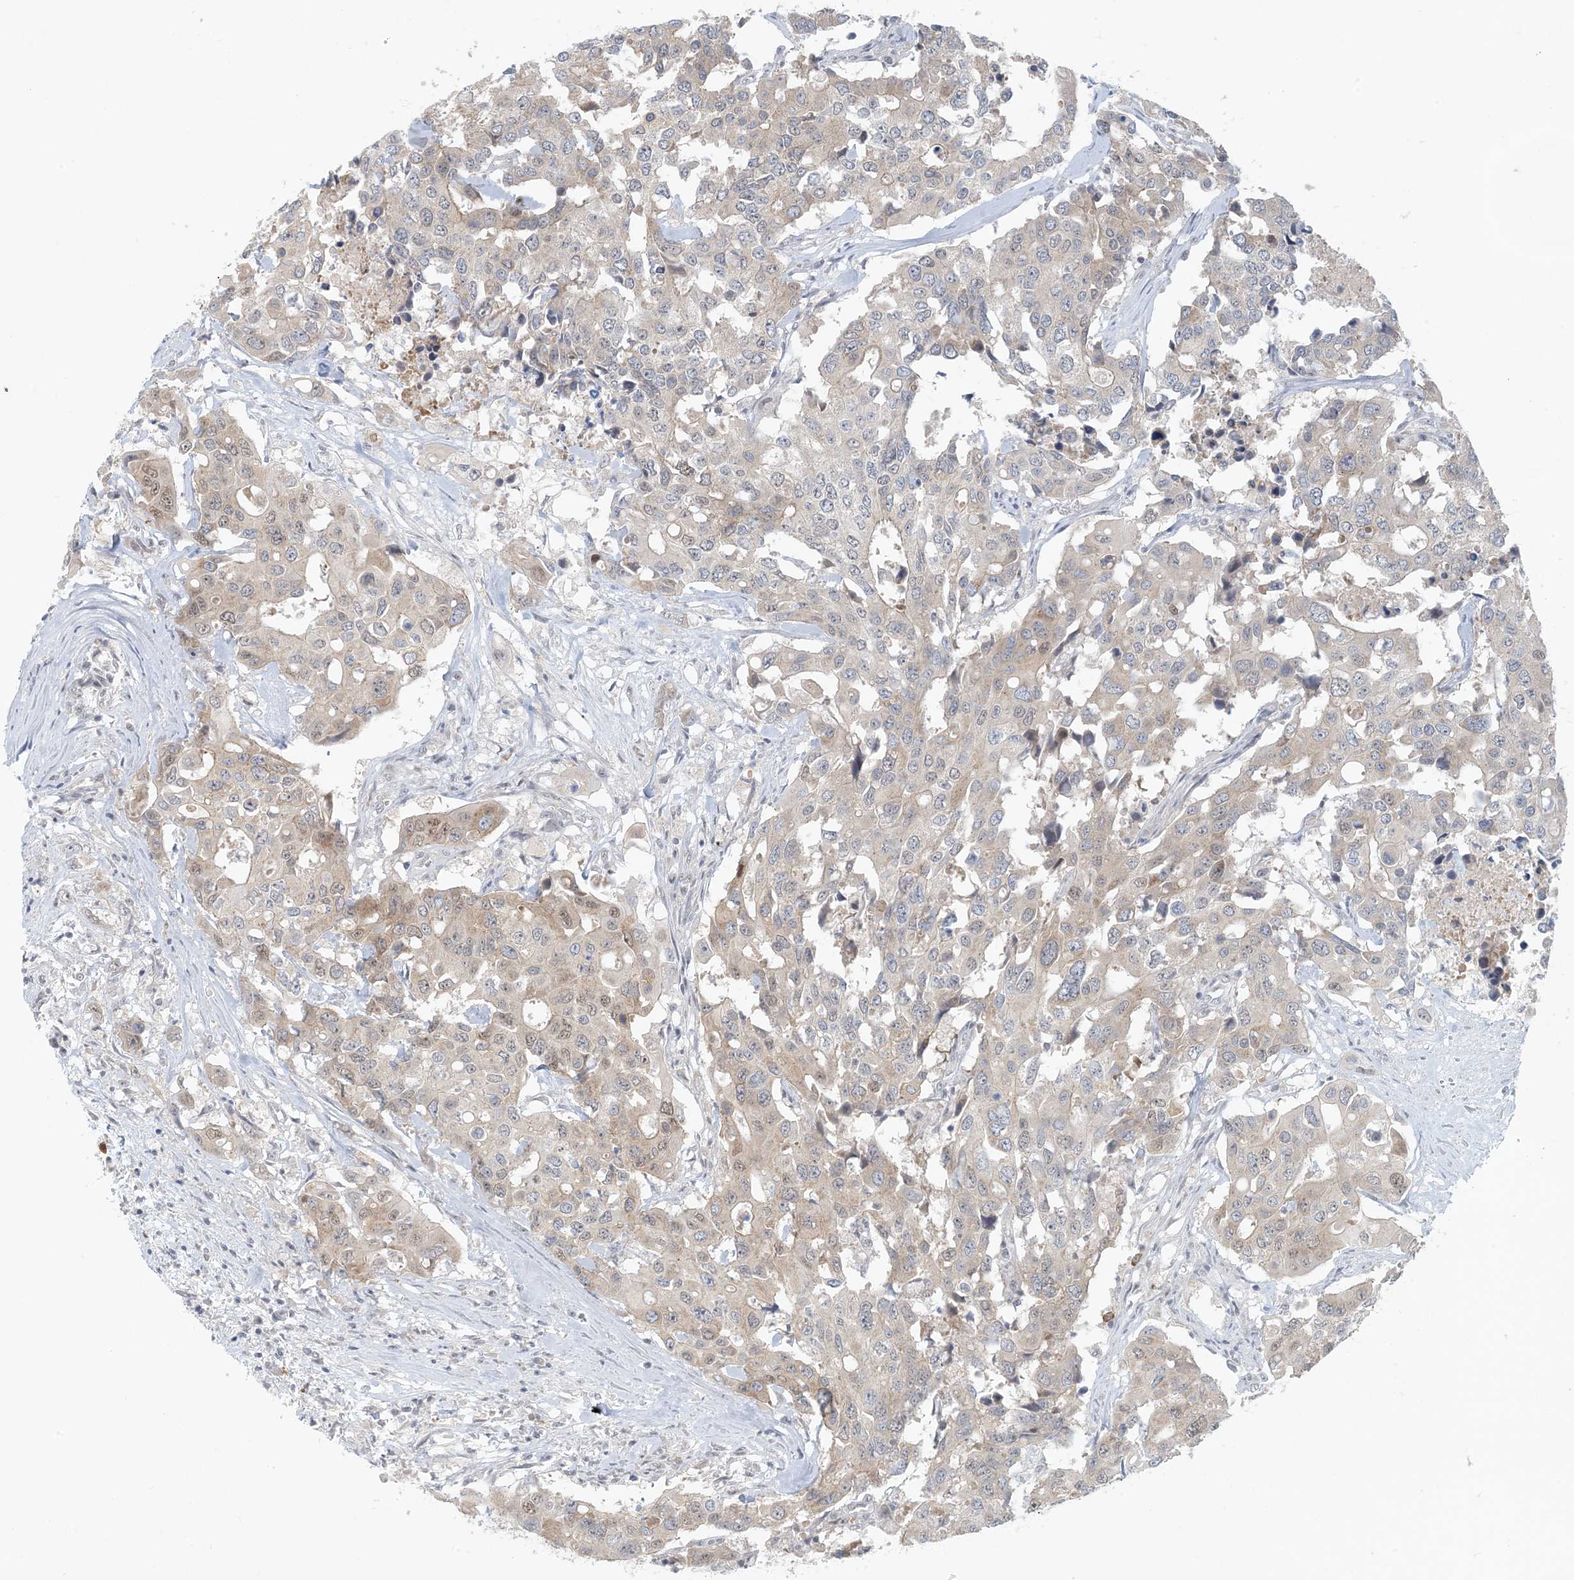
{"staining": {"intensity": "weak", "quantity": ">75%", "location": "cytoplasmic/membranous,nuclear"}, "tissue": "colorectal cancer", "cell_type": "Tumor cells", "image_type": "cancer", "snomed": [{"axis": "morphology", "description": "Adenocarcinoma, NOS"}, {"axis": "topography", "description": "Colon"}], "caption": "Immunohistochemistry image of human colorectal cancer (adenocarcinoma) stained for a protein (brown), which shows low levels of weak cytoplasmic/membranous and nuclear positivity in about >75% of tumor cells.", "gene": "OBI1", "patient": {"sex": "male", "age": 77}}